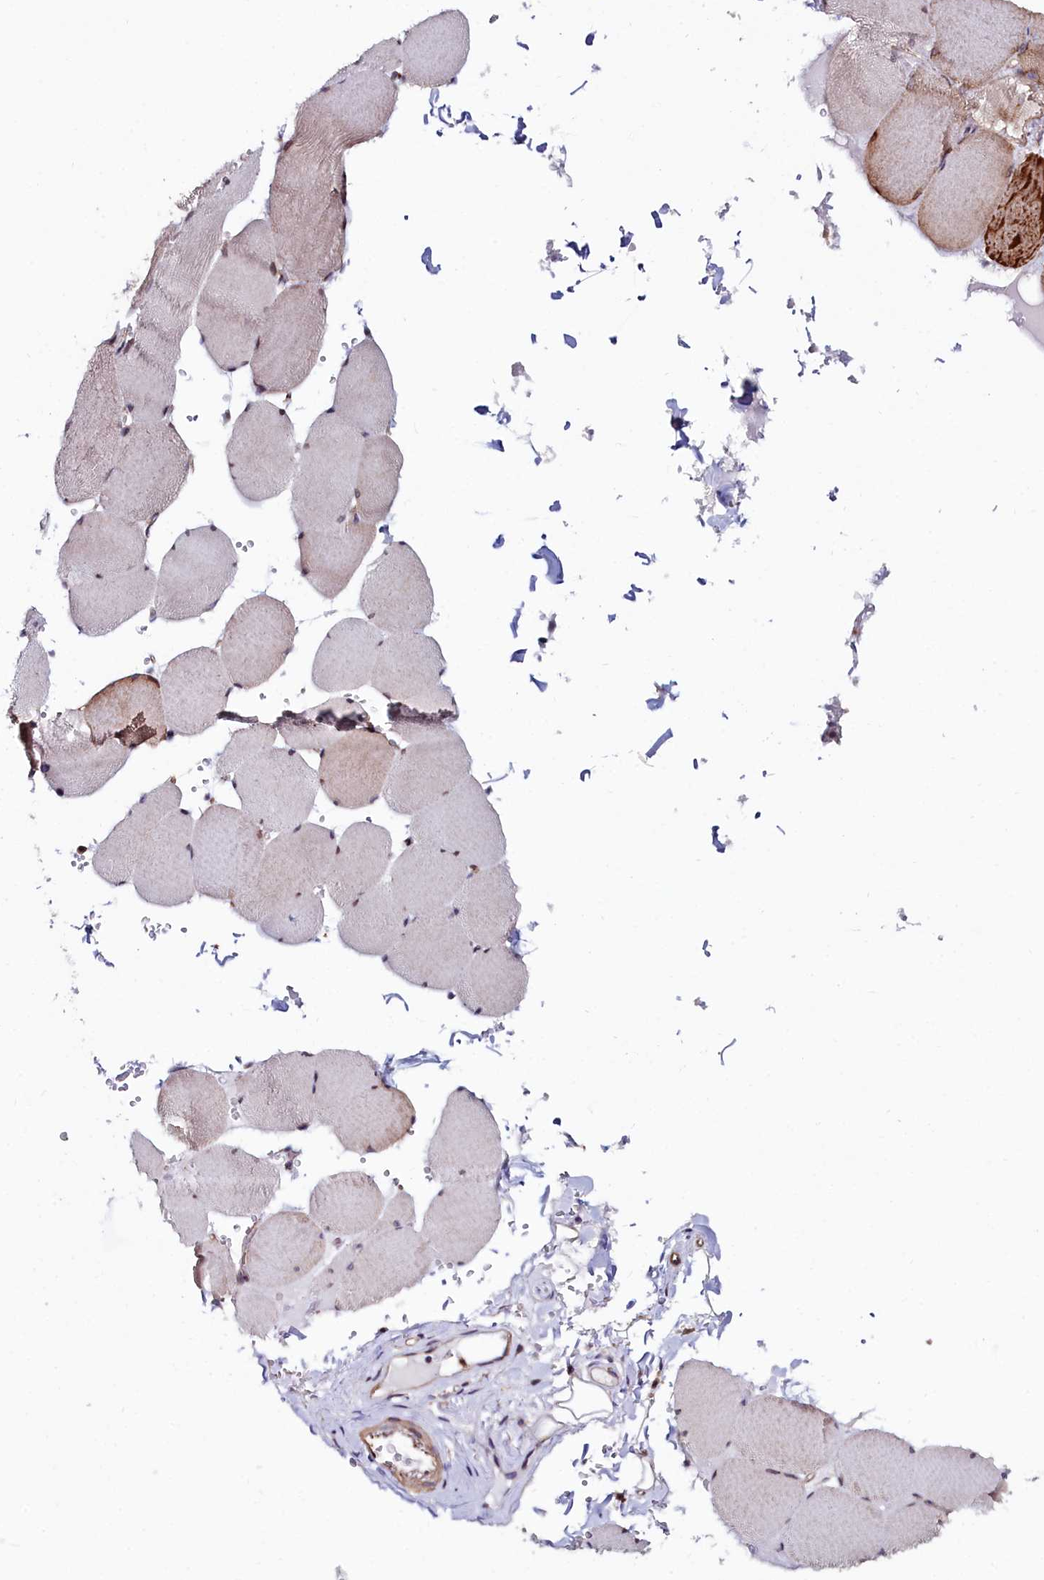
{"staining": {"intensity": "moderate", "quantity": "<25%", "location": "cytoplasmic/membranous"}, "tissue": "skeletal muscle", "cell_type": "Myocytes", "image_type": "normal", "snomed": [{"axis": "morphology", "description": "Normal tissue, NOS"}, {"axis": "topography", "description": "Skeletal muscle"}, {"axis": "topography", "description": "Head-Neck"}], "caption": "Immunohistochemical staining of normal skeletal muscle reveals low levels of moderate cytoplasmic/membranous staining in about <25% of myocytes. (IHC, brightfield microscopy, high magnification).", "gene": "C4orf19", "patient": {"sex": "male", "age": 66}}